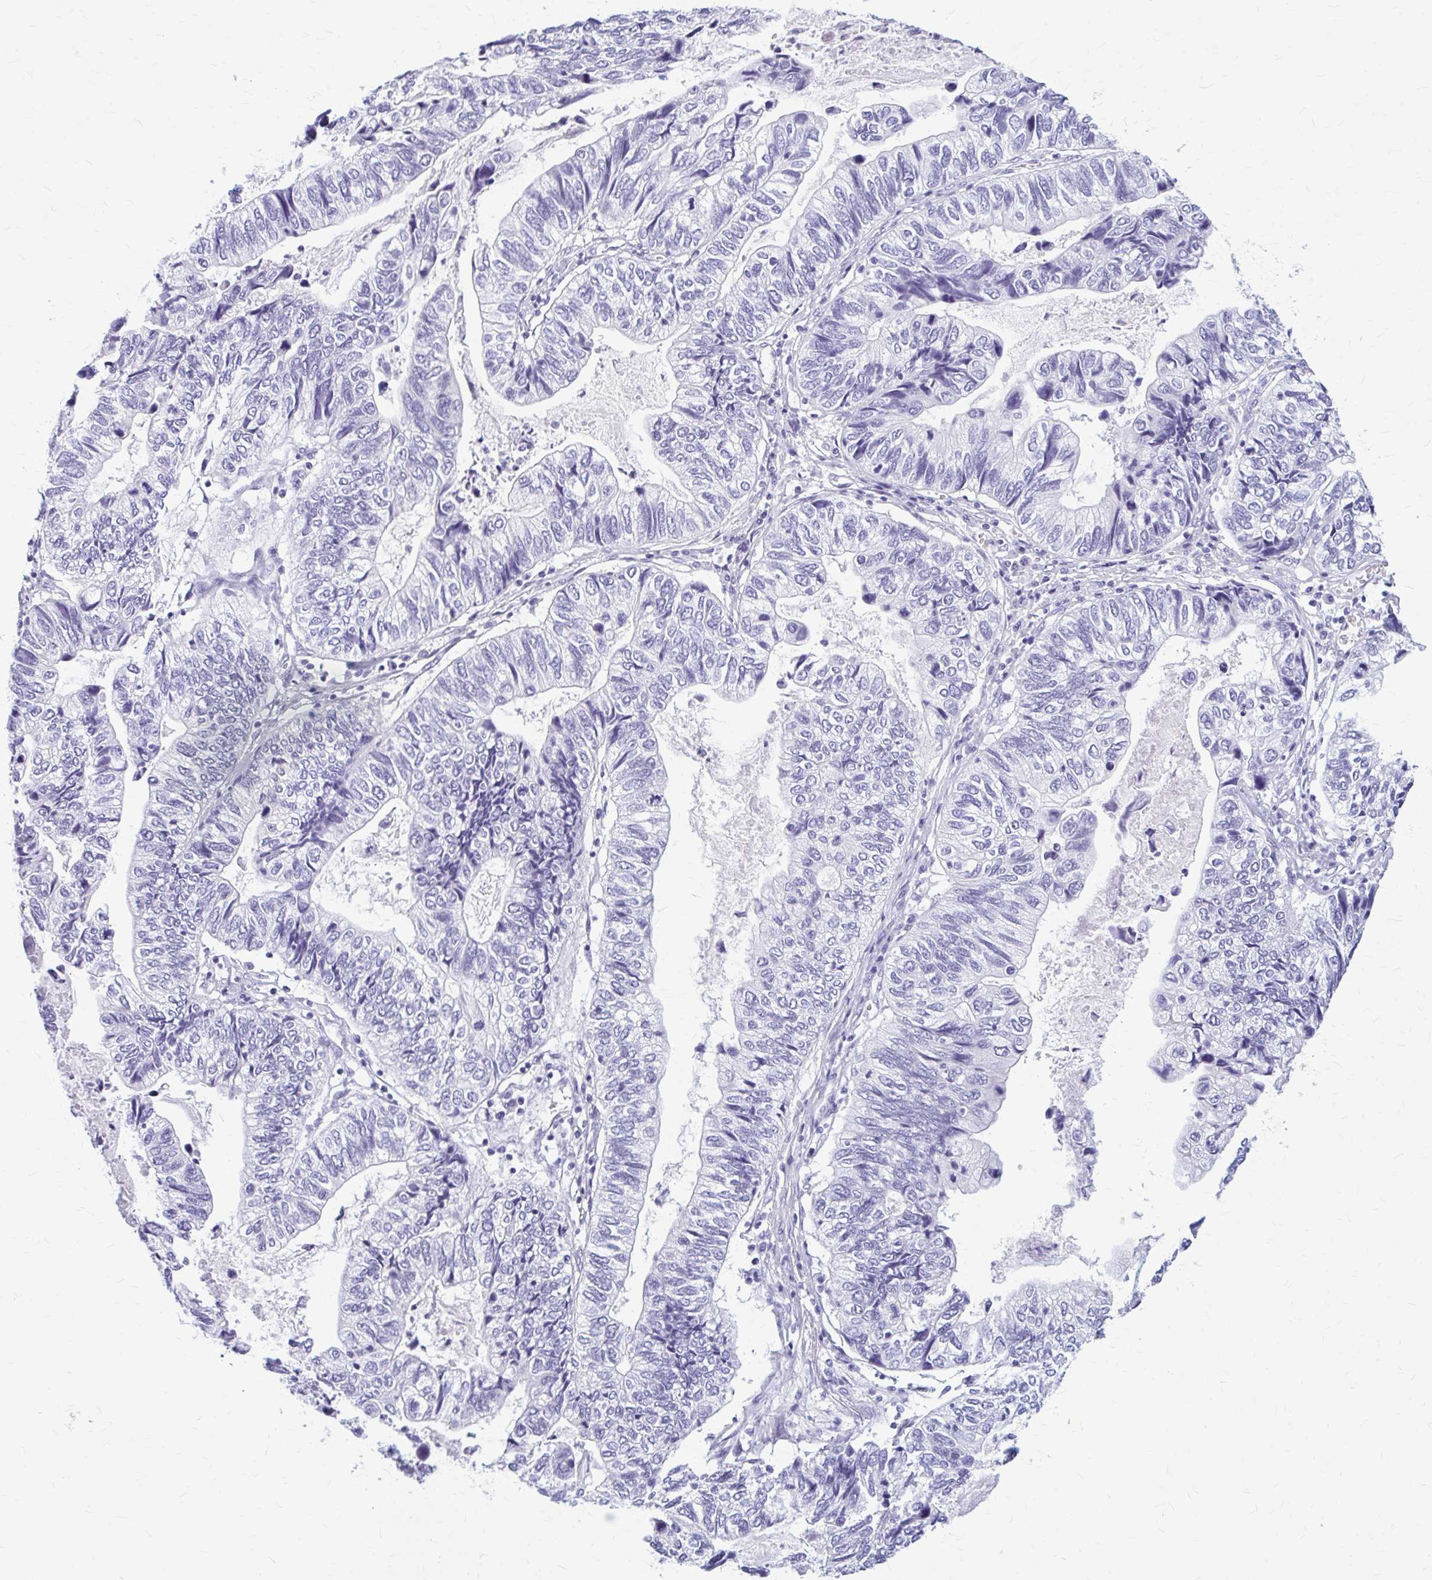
{"staining": {"intensity": "negative", "quantity": "none", "location": "none"}, "tissue": "stomach cancer", "cell_type": "Tumor cells", "image_type": "cancer", "snomed": [{"axis": "morphology", "description": "Adenocarcinoma, NOS"}, {"axis": "topography", "description": "Stomach, upper"}], "caption": "An image of stomach cancer (adenocarcinoma) stained for a protein shows no brown staining in tumor cells.", "gene": "KLHDC7A", "patient": {"sex": "female", "age": 67}}